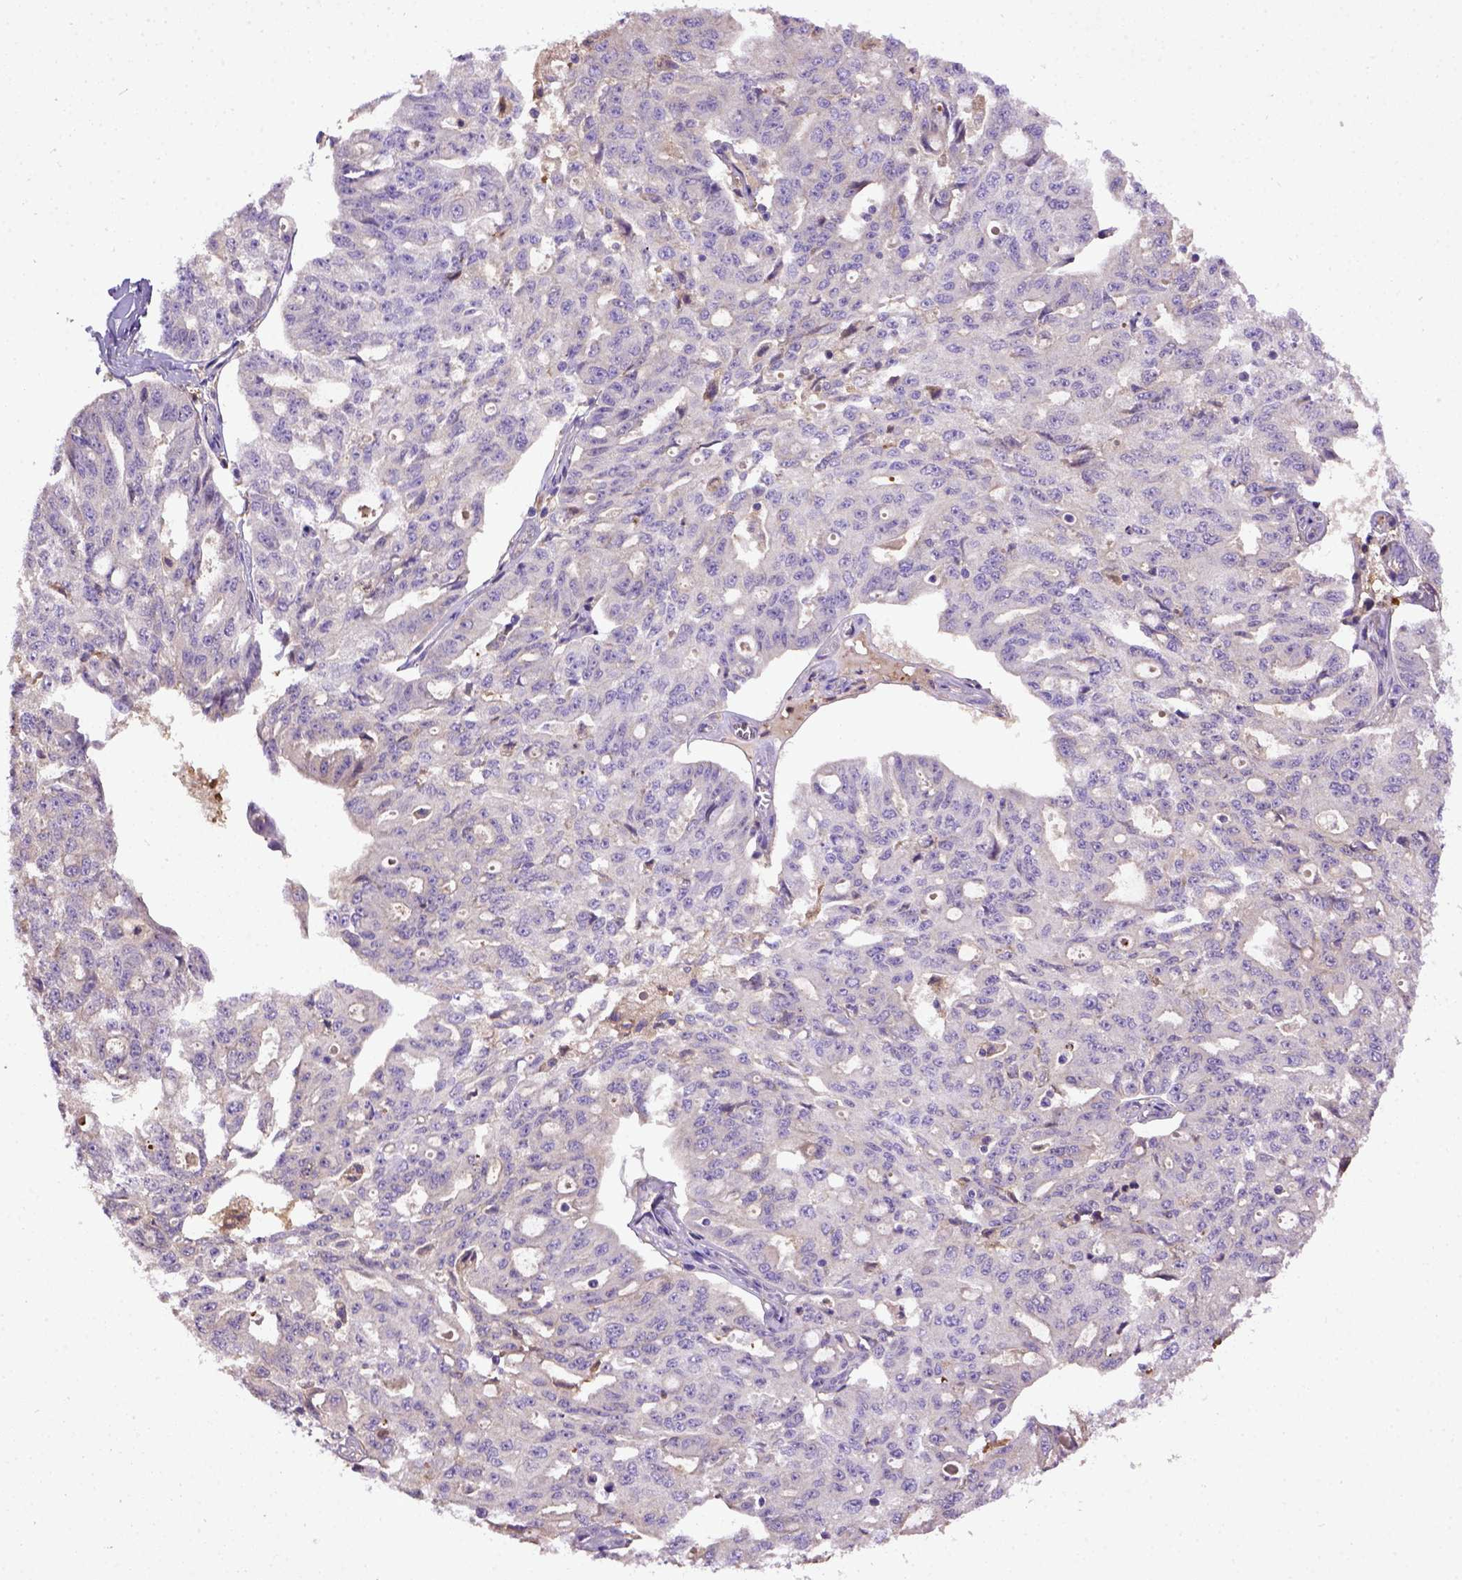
{"staining": {"intensity": "negative", "quantity": "none", "location": "none"}, "tissue": "ovarian cancer", "cell_type": "Tumor cells", "image_type": "cancer", "snomed": [{"axis": "morphology", "description": "Carcinoma, endometroid"}, {"axis": "topography", "description": "Ovary"}], "caption": "Immunohistochemistry photomicrograph of neoplastic tissue: ovarian cancer stained with DAB (3,3'-diaminobenzidine) demonstrates no significant protein positivity in tumor cells.", "gene": "DEPDC1B", "patient": {"sex": "female", "age": 65}}